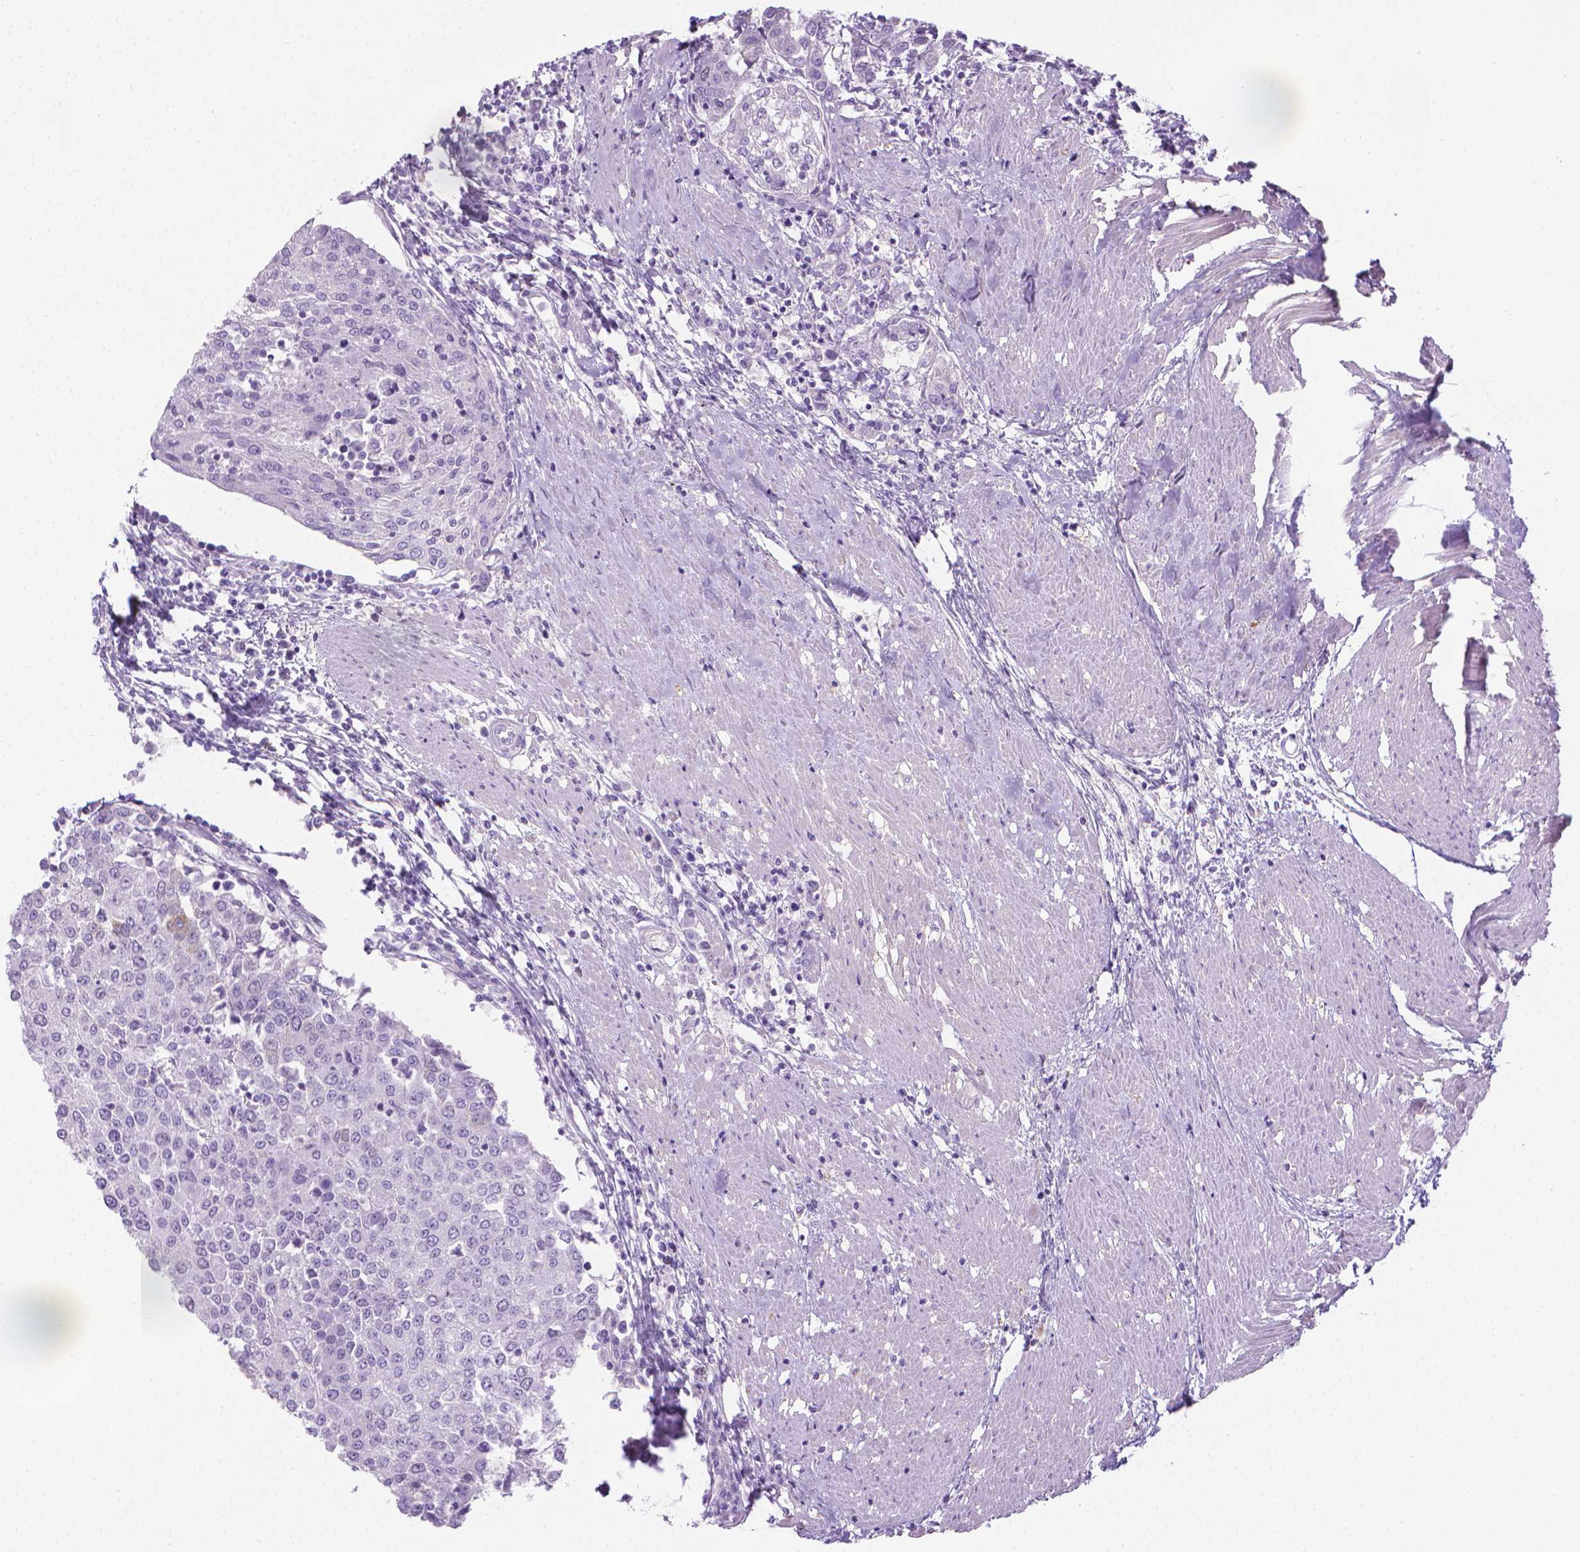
{"staining": {"intensity": "negative", "quantity": "none", "location": "none"}, "tissue": "urothelial cancer", "cell_type": "Tumor cells", "image_type": "cancer", "snomed": [{"axis": "morphology", "description": "Urothelial carcinoma, High grade"}, {"axis": "topography", "description": "Urinary bladder"}], "caption": "Immunohistochemistry of human urothelial cancer shows no staining in tumor cells.", "gene": "SPAG6", "patient": {"sex": "female", "age": 85}}